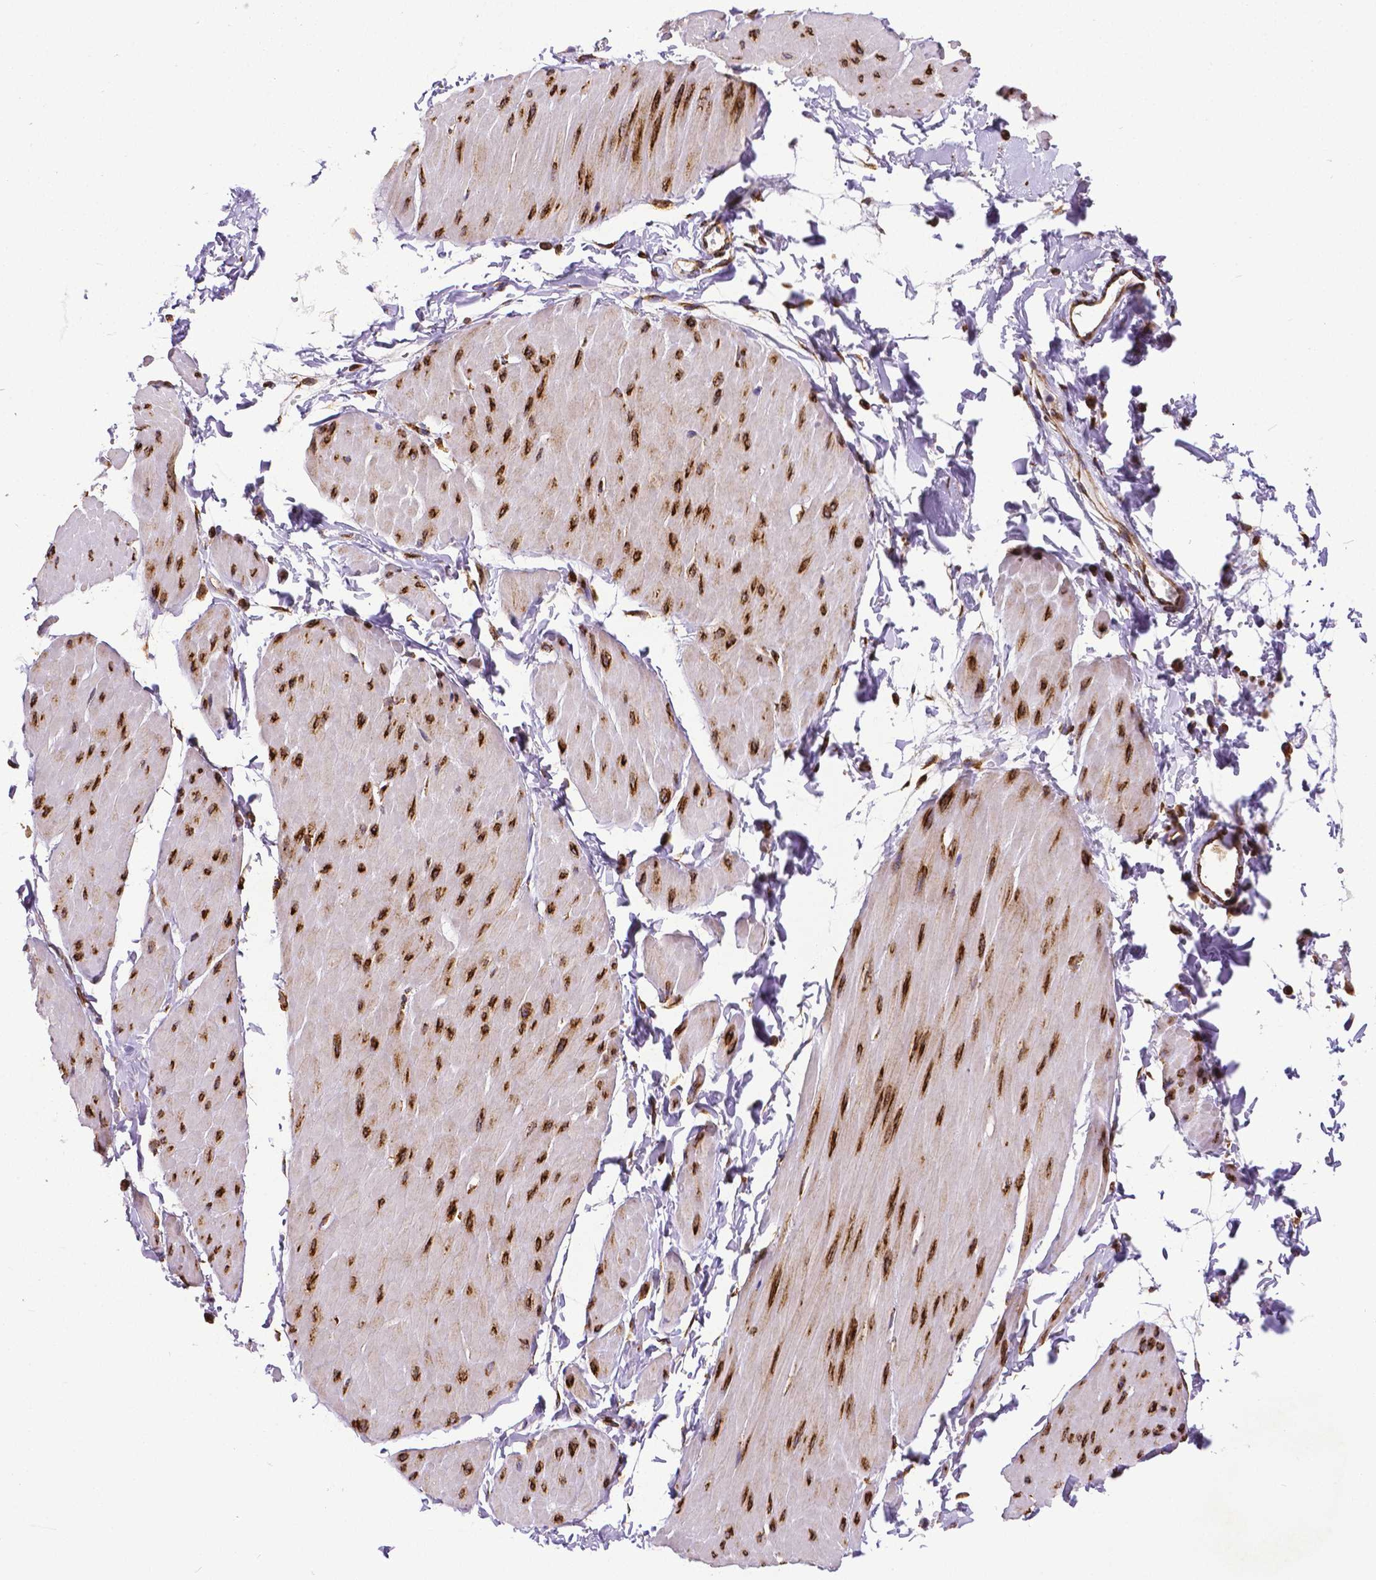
{"staining": {"intensity": "negative", "quantity": "none", "location": "none"}, "tissue": "adipose tissue", "cell_type": "Adipocytes", "image_type": "normal", "snomed": [{"axis": "morphology", "description": "Normal tissue, NOS"}, {"axis": "topography", "description": "Smooth muscle"}, {"axis": "topography", "description": "Peripheral nerve tissue"}], "caption": "A micrograph of adipose tissue stained for a protein demonstrates no brown staining in adipocytes. The staining is performed using DAB brown chromogen with nuclei counter-stained in using hematoxylin.", "gene": "MTDH", "patient": {"sex": "male", "age": 58}}